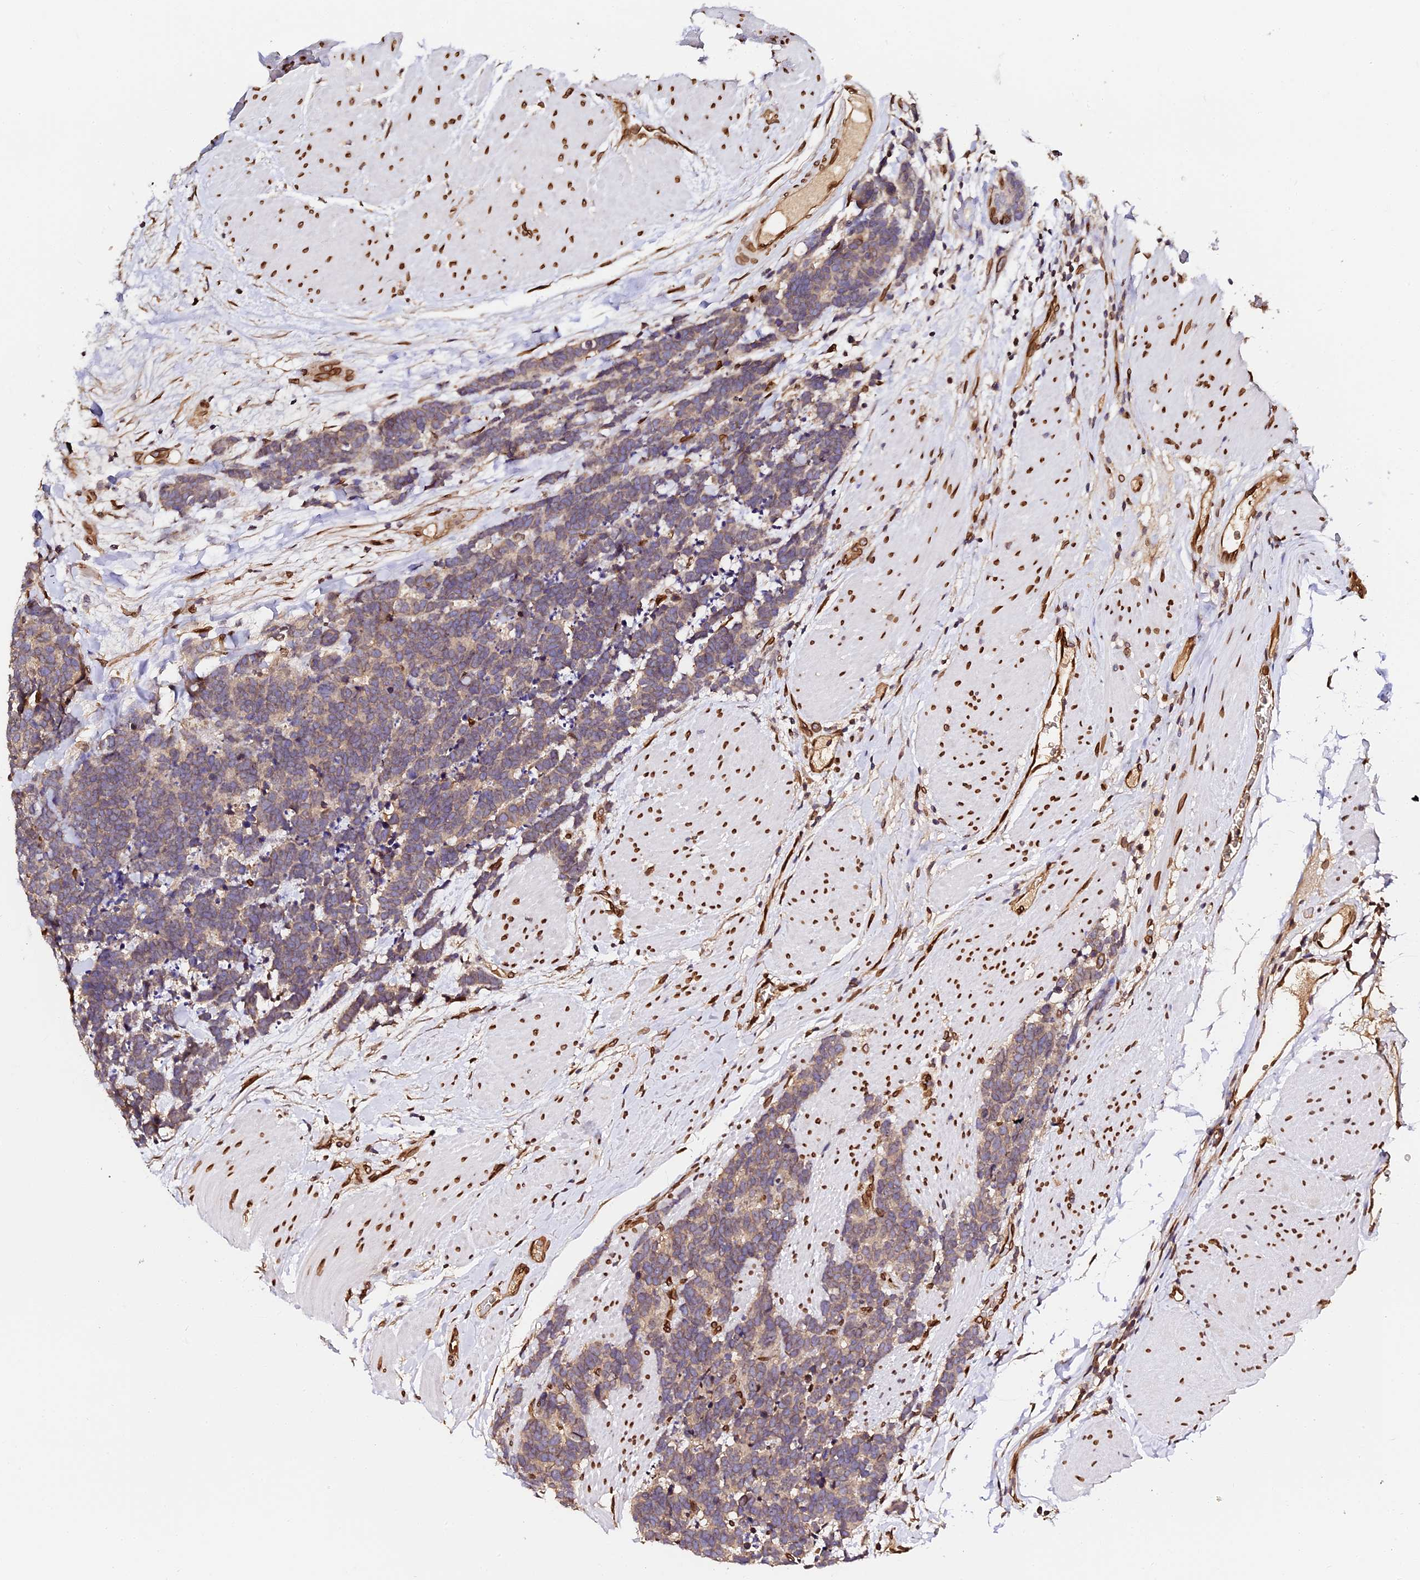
{"staining": {"intensity": "weak", "quantity": ">75%", "location": "cytoplasmic/membranous"}, "tissue": "carcinoid", "cell_type": "Tumor cells", "image_type": "cancer", "snomed": [{"axis": "morphology", "description": "Carcinoma, NOS"}, {"axis": "morphology", "description": "Carcinoid, malignant, NOS"}, {"axis": "topography", "description": "Urinary bladder"}], "caption": "Weak cytoplasmic/membranous positivity for a protein is seen in approximately >75% of tumor cells of carcinoid using immunohistochemistry (IHC).", "gene": "ANAPC5", "patient": {"sex": "male", "age": 57}}